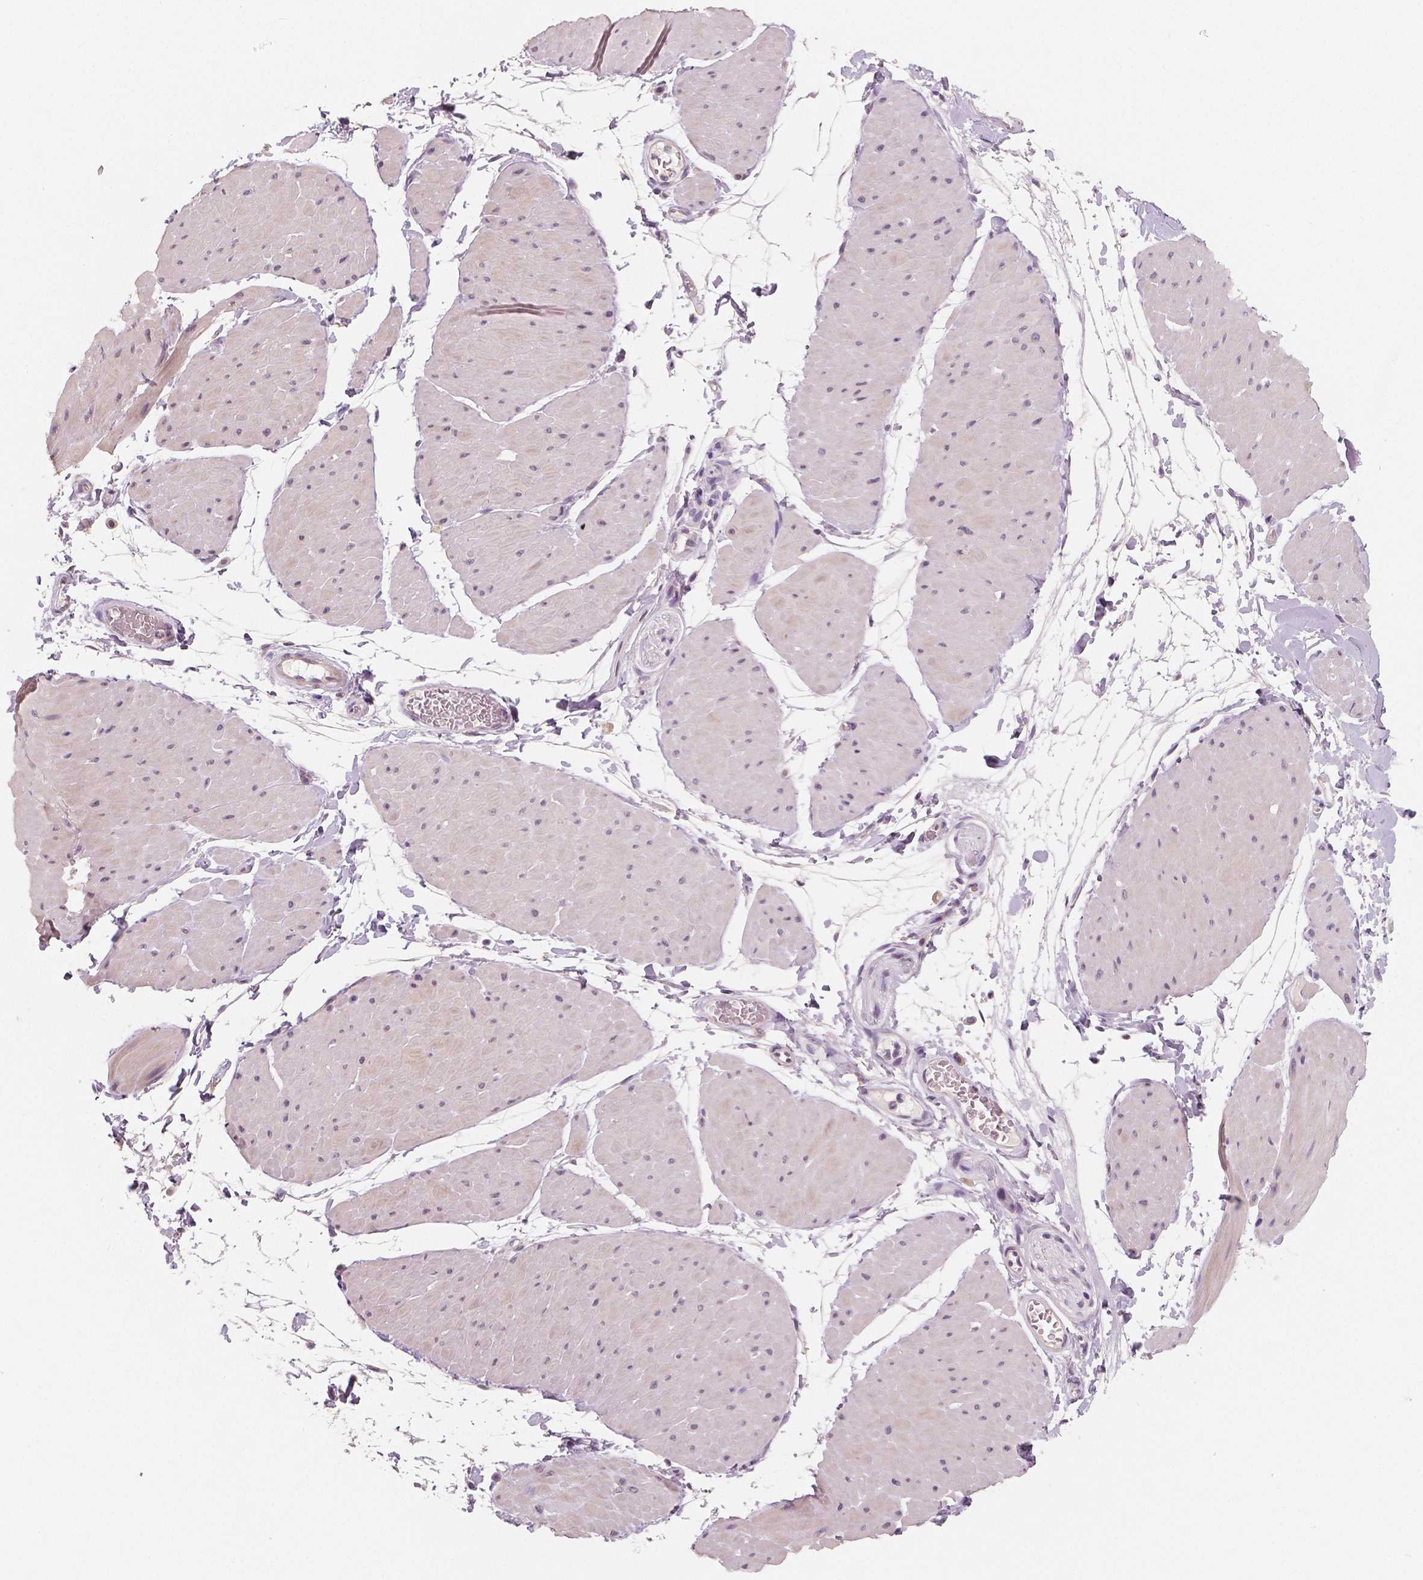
{"staining": {"intensity": "negative", "quantity": "none", "location": "none"}, "tissue": "adipose tissue", "cell_type": "Adipocytes", "image_type": "normal", "snomed": [{"axis": "morphology", "description": "Normal tissue, NOS"}, {"axis": "topography", "description": "Smooth muscle"}, {"axis": "topography", "description": "Peripheral nerve tissue"}], "caption": "Immunohistochemistry (IHC) of normal adipose tissue exhibits no expression in adipocytes.", "gene": "RNASE7", "patient": {"sex": "male", "age": 58}}